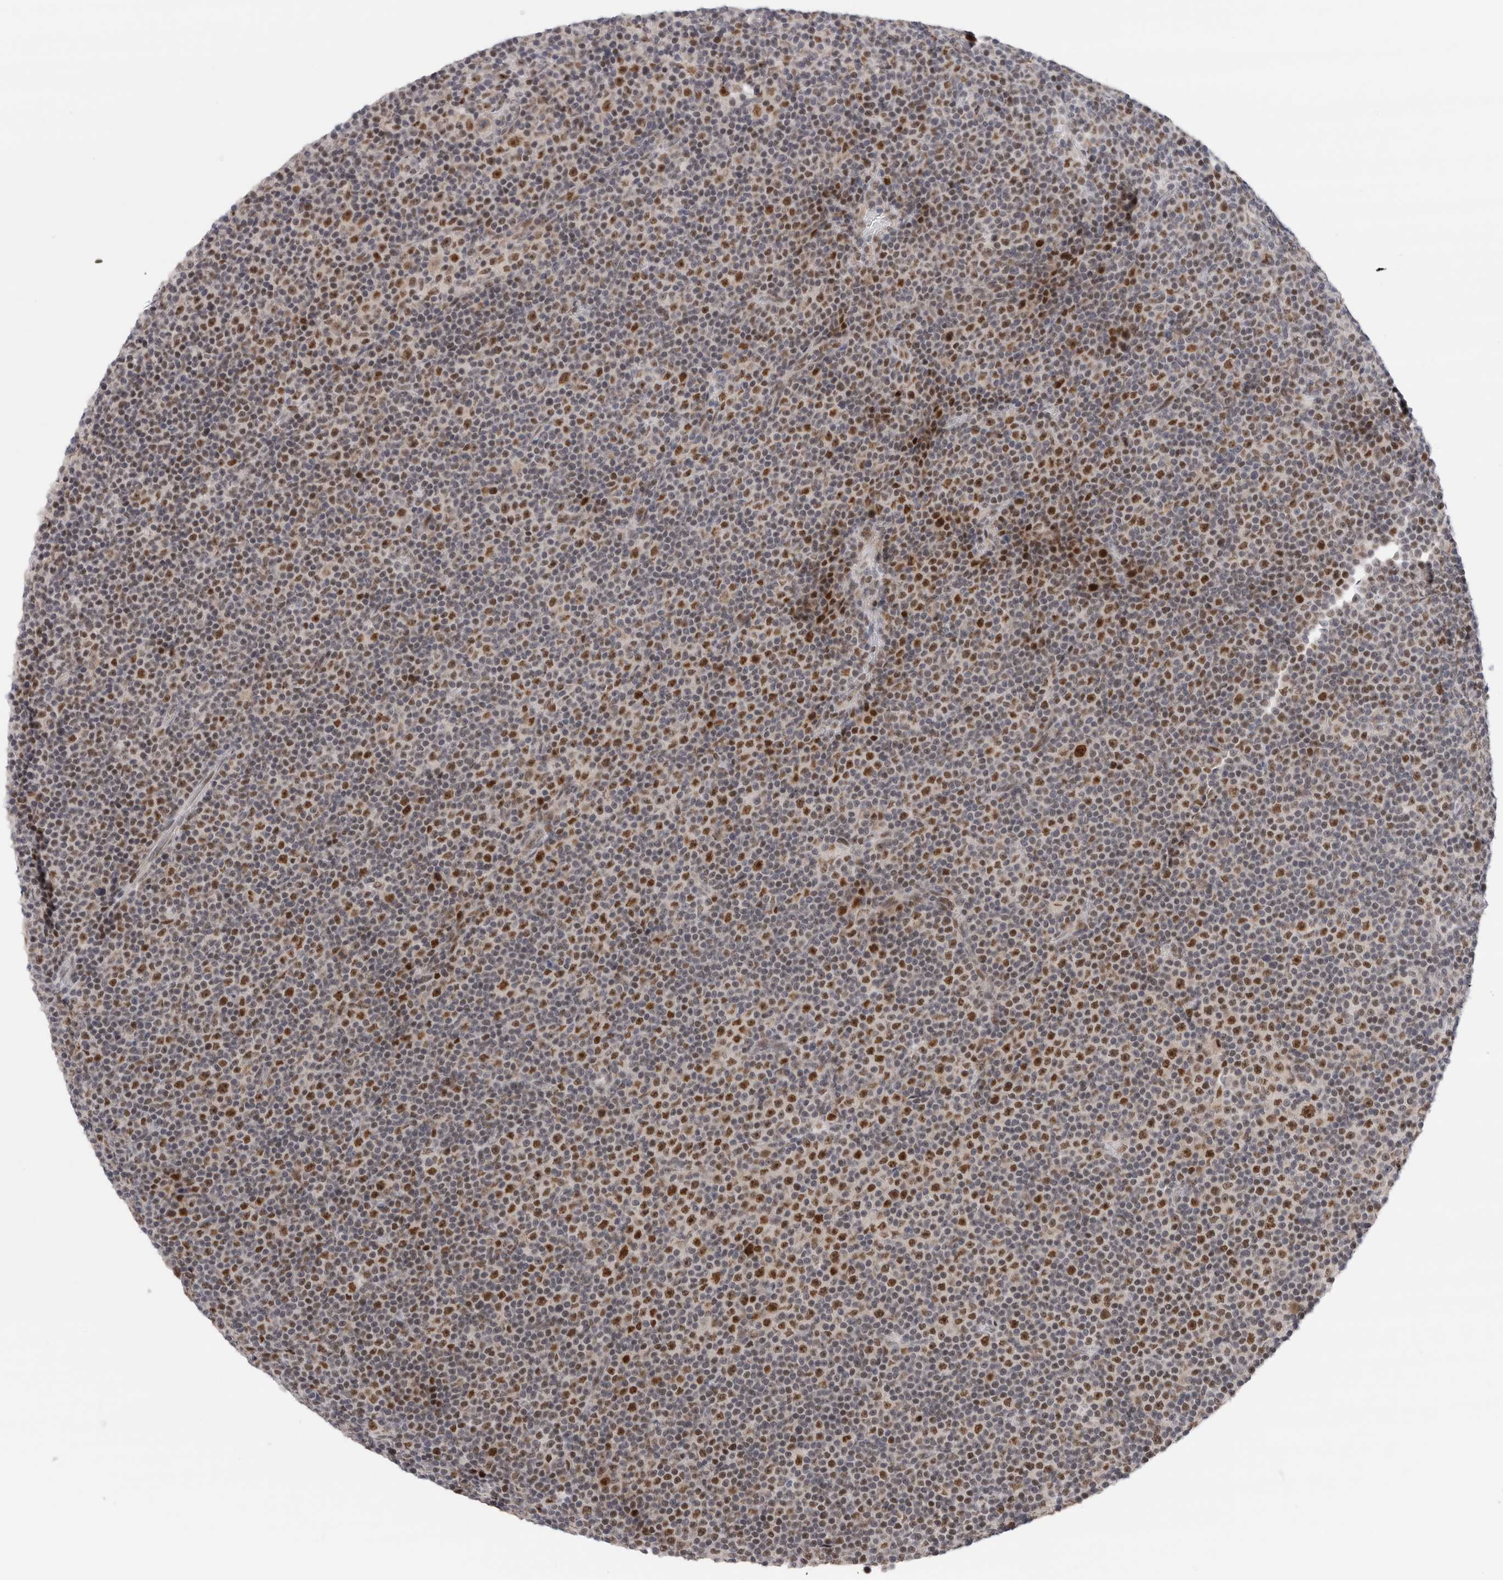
{"staining": {"intensity": "strong", "quantity": "25%-75%", "location": "nuclear"}, "tissue": "lymphoma", "cell_type": "Tumor cells", "image_type": "cancer", "snomed": [{"axis": "morphology", "description": "Malignant lymphoma, non-Hodgkin's type, Low grade"}, {"axis": "topography", "description": "Lymph node"}], "caption": "Brown immunohistochemical staining in malignant lymphoma, non-Hodgkin's type (low-grade) exhibits strong nuclear staining in about 25%-75% of tumor cells.", "gene": "ZNF521", "patient": {"sex": "female", "age": 67}}